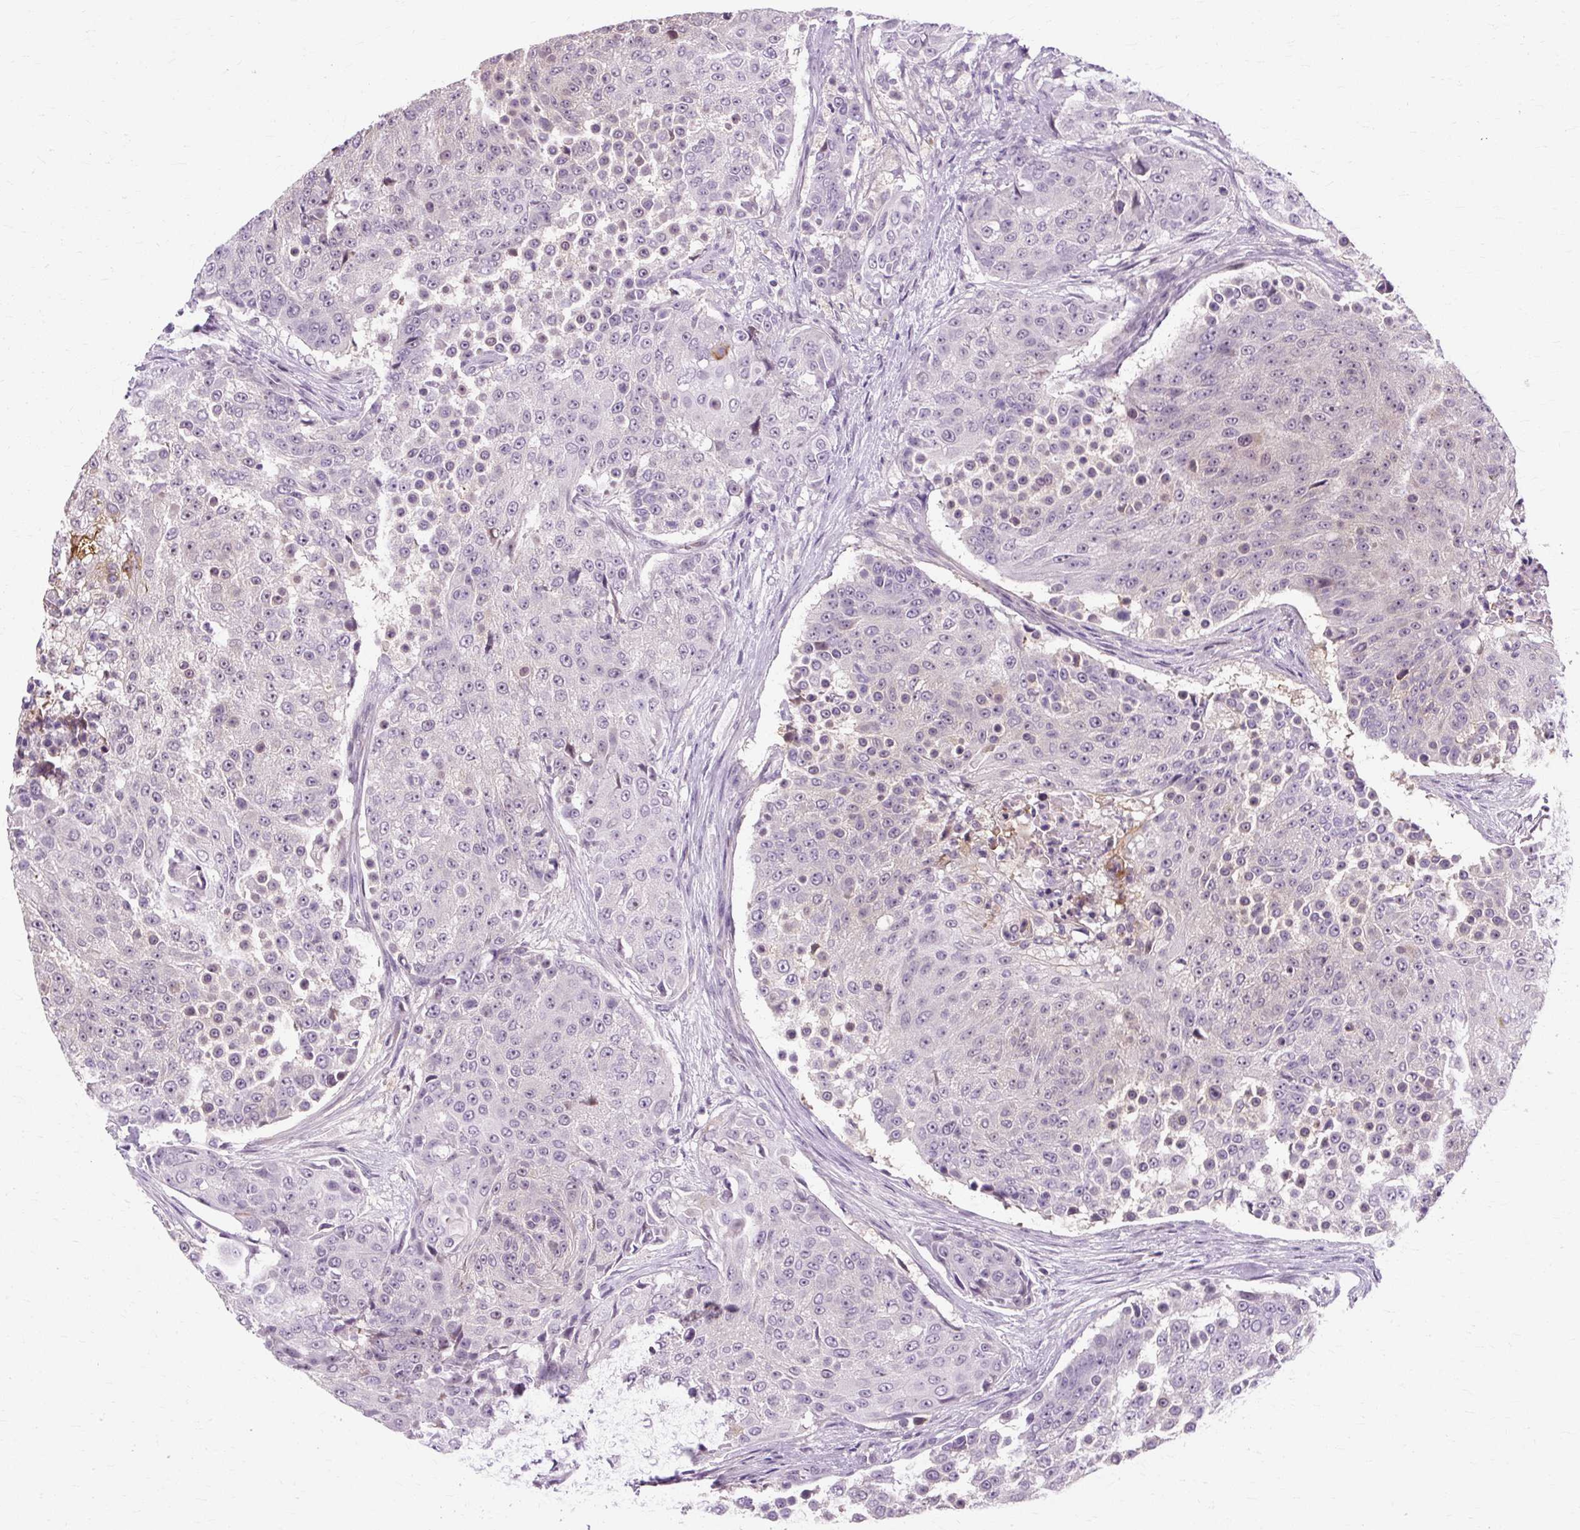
{"staining": {"intensity": "negative", "quantity": "none", "location": "none"}, "tissue": "urothelial cancer", "cell_type": "Tumor cells", "image_type": "cancer", "snomed": [{"axis": "morphology", "description": "Urothelial carcinoma, High grade"}, {"axis": "topography", "description": "Urinary bladder"}], "caption": "Urothelial cancer was stained to show a protein in brown. There is no significant positivity in tumor cells.", "gene": "RYBP", "patient": {"sex": "female", "age": 63}}